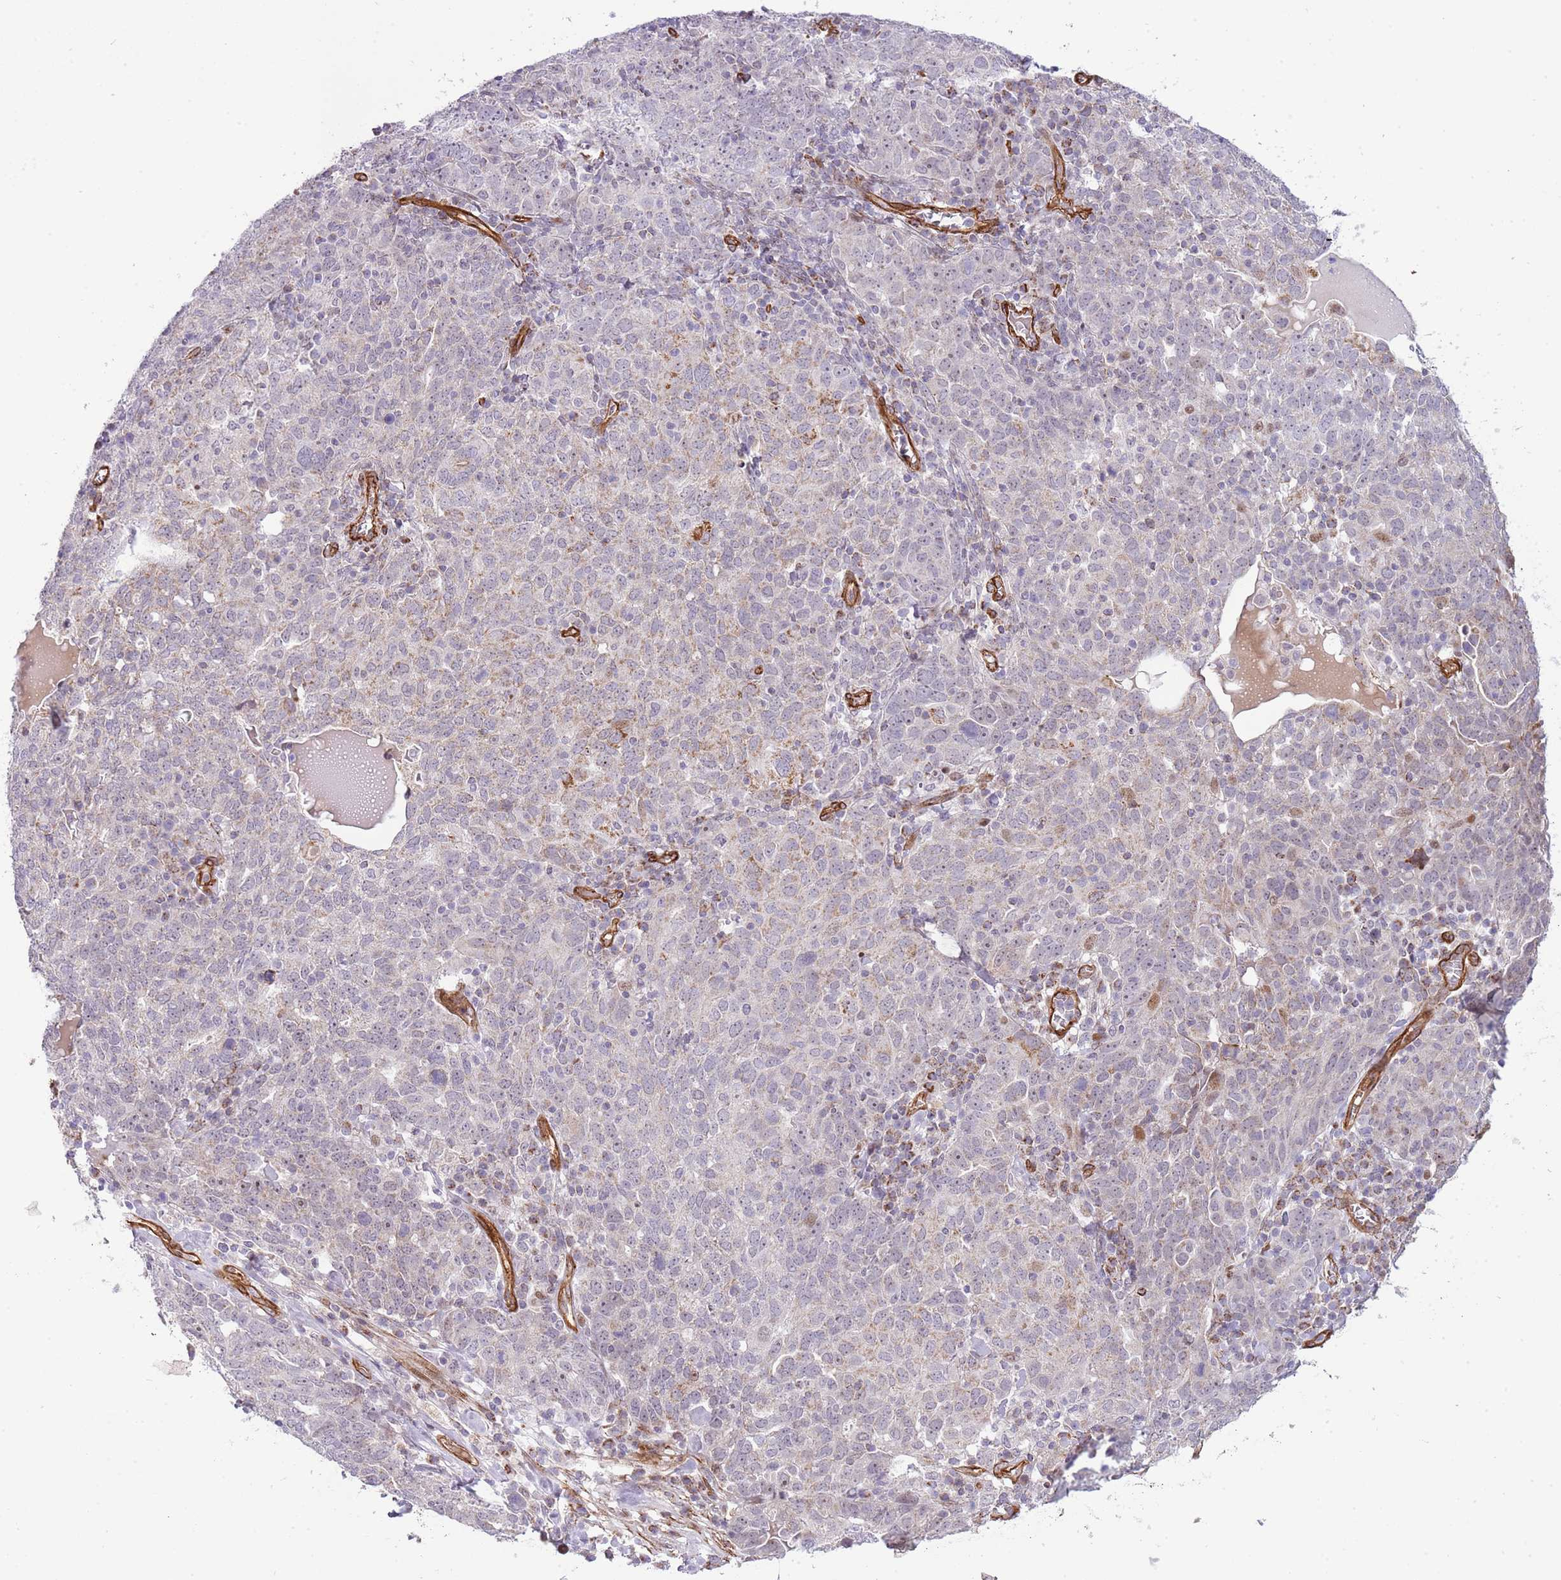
{"staining": {"intensity": "weak", "quantity": "<25%", "location": "cytoplasmic/membranous"}, "tissue": "ovarian cancer", "cell_type": "Tumor cells", "image_type": "cancer", "snomed": [{"axis": "morphology", "description": "Carcinoma, endometroid"}, {"axis": "topography", "description": "Ovary"}], "caption": "DAB immunohistochemical staining of human ovarian endometroid carcinoma exhibits no significant expression in tumor cells.", "gene": "NEK3", "patient": {"sex": "female", "age": 62}}